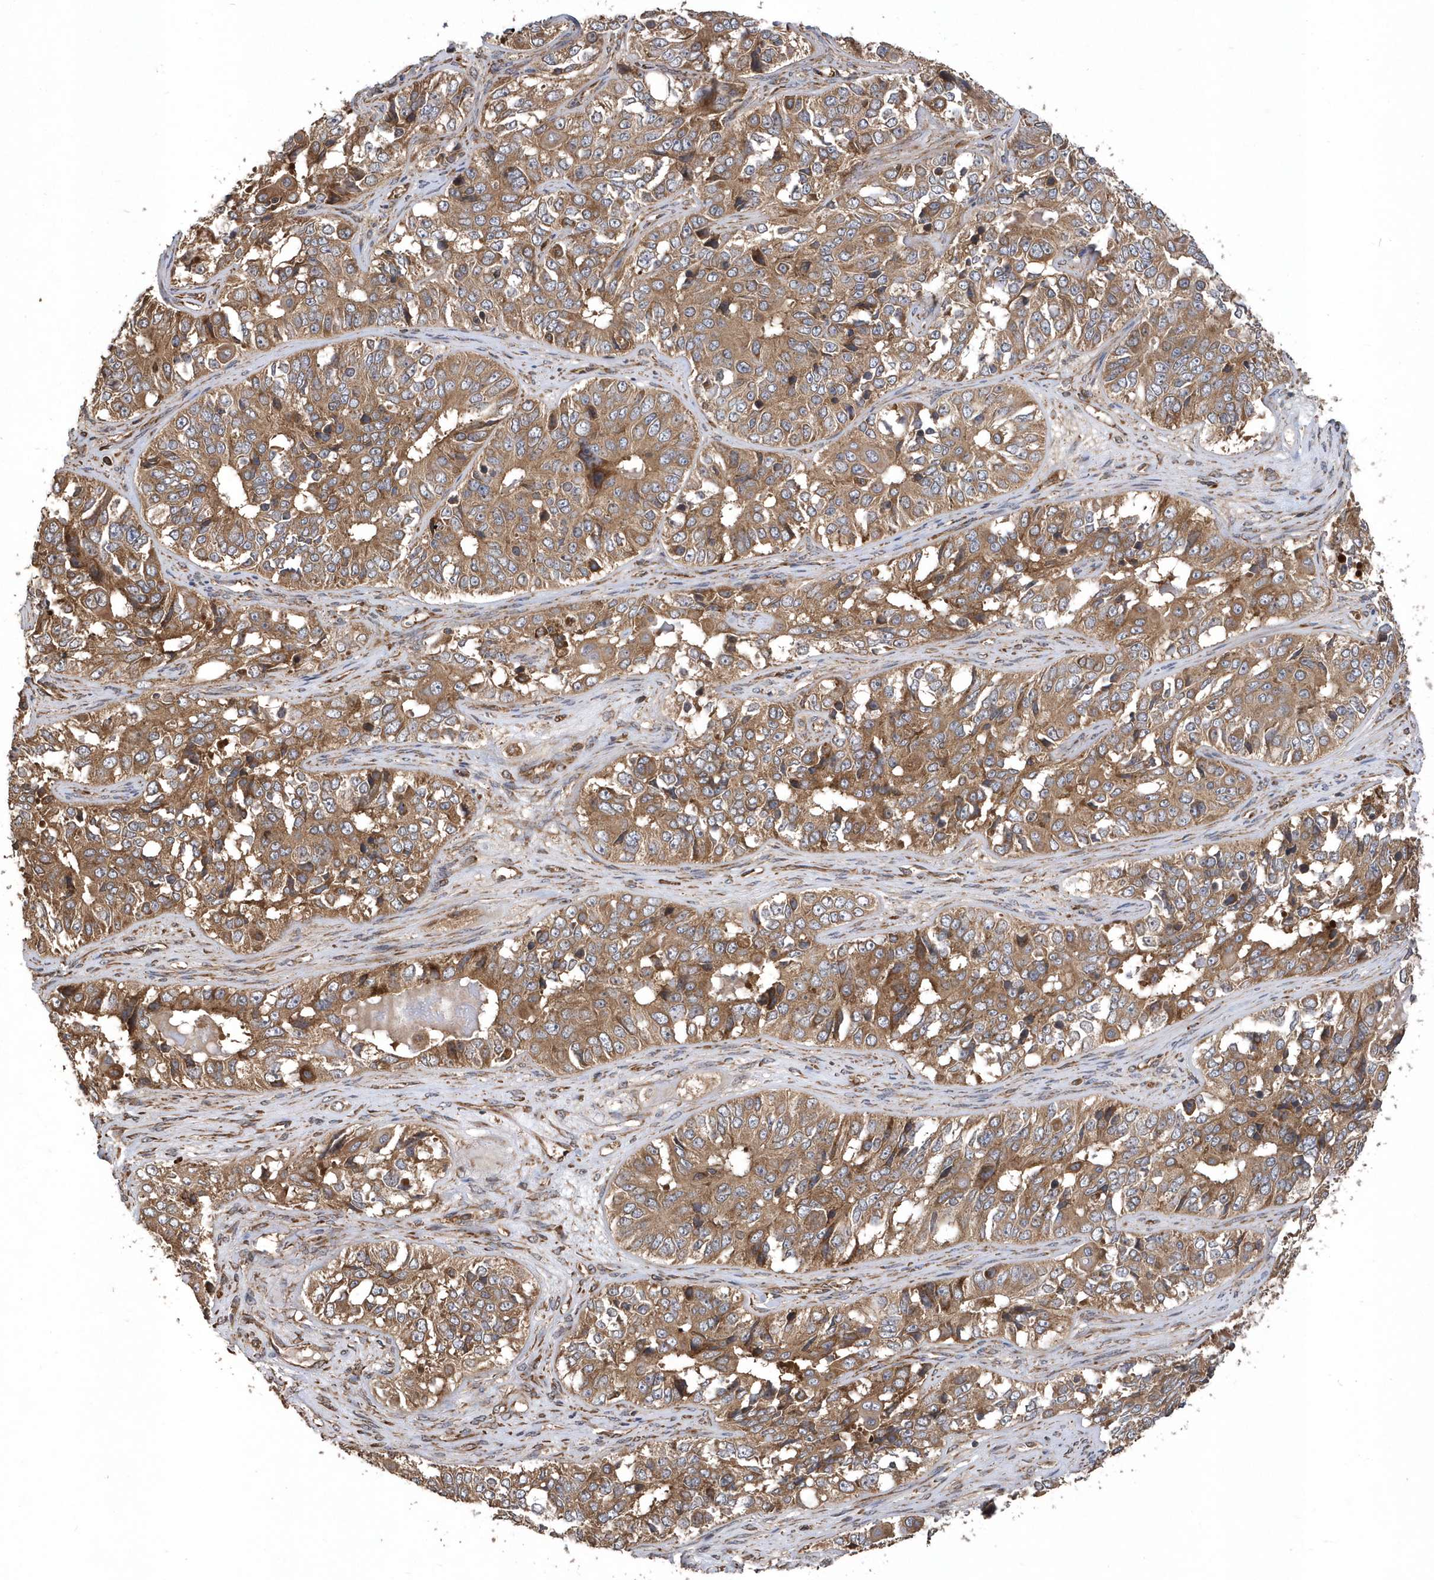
{"staining": {"intensity": "moderate", "quantity": ">75%", "location": "cytoplasmic/membranous"}, "tissue": "ovarian cancer", "cell_type": "Tumor cells", "image_type": "cancer", "snomed": [{"axis": "morphology", "description": "Carcinoma, endometroid"}, {"axis": "topography", "description": "Ovary"}], "caption": "Moderate cytoplasmic/membranous positivity for a protein is appreciated in approximately >75% of tumor cells of ovarian endometroid carcinoma using immunohistochemistry (IHC).", "gene": "WASHC5", "patient": {"sex": "female", "age": 51}}